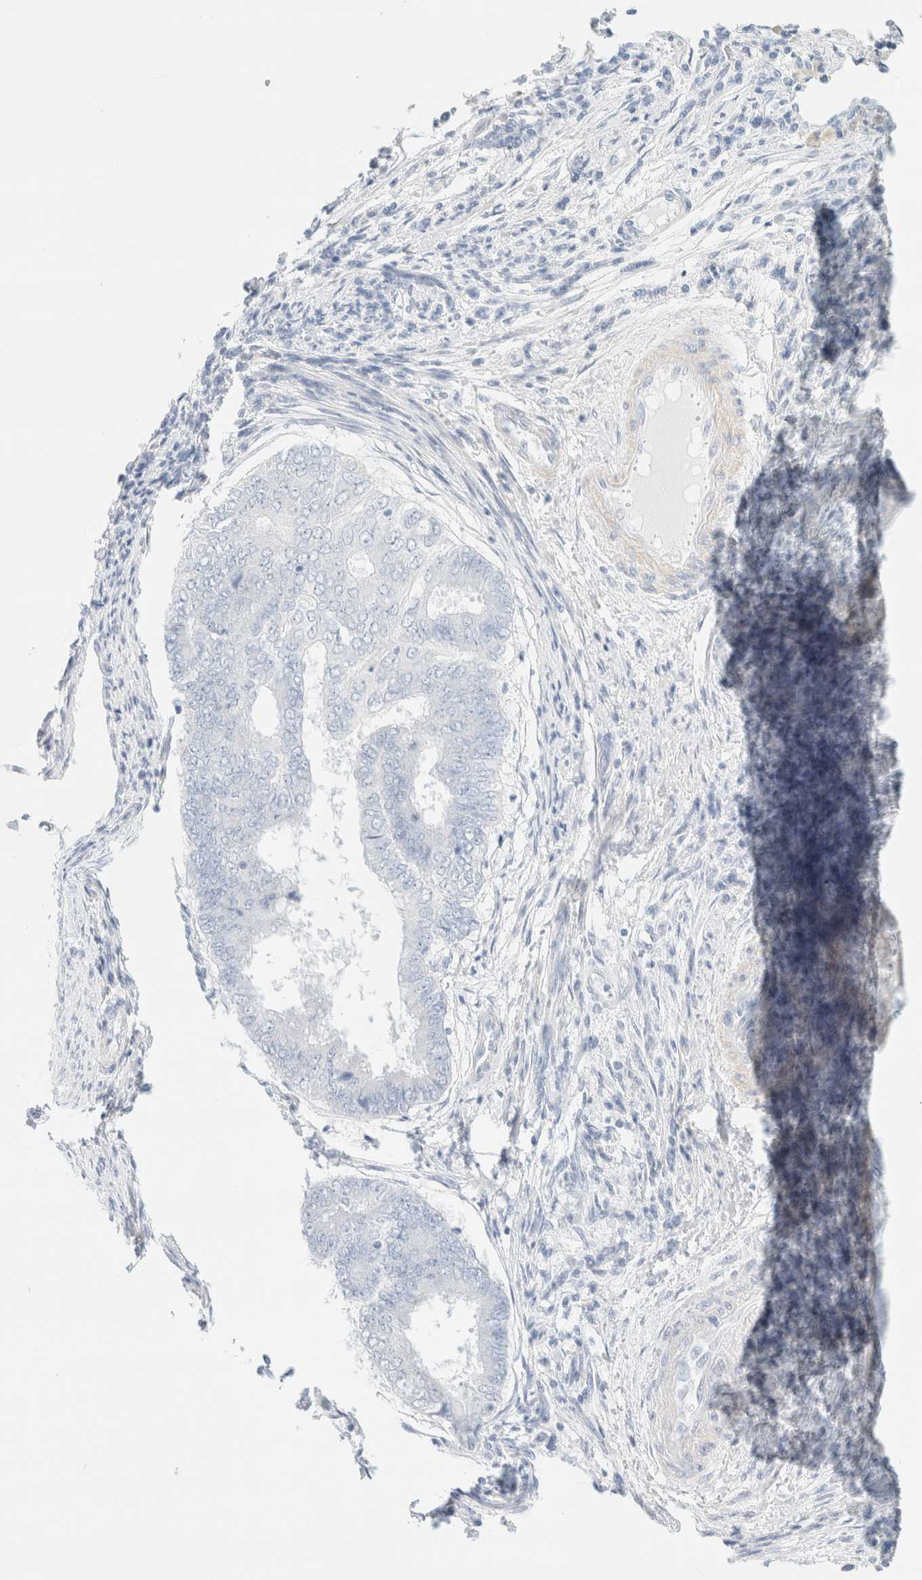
{"staining": {"intensity": "negative", "quantity": "none", "location": "none"}, "tissue": "endometrial cancer", "cell_type": "Tumor cells", "image_type": "cancer", "snomed": [{"axis": "morphology", "description": "Polyp, NOS"}, {"axis": "morphology", "description": "Adenocarcinoma, NOS"}, {"axis": "morphology", "description": "Adenoma, NOS"}, {"axis": "topography", "description": "Endometrium"}], "caption": "An immunohistochemistry (IHC) image of endometrial cancer is shown. There is no staining in tumor cells of endometrial cancer. Brightfield microscopy of immunohistochemistry stained with DAB (3,3'-diaminobenzidine) (brown) and hematoxylin (blue), captured at high magnification.", "gene": "DPYS", "patient": {"sex": "female", "age": 79}}